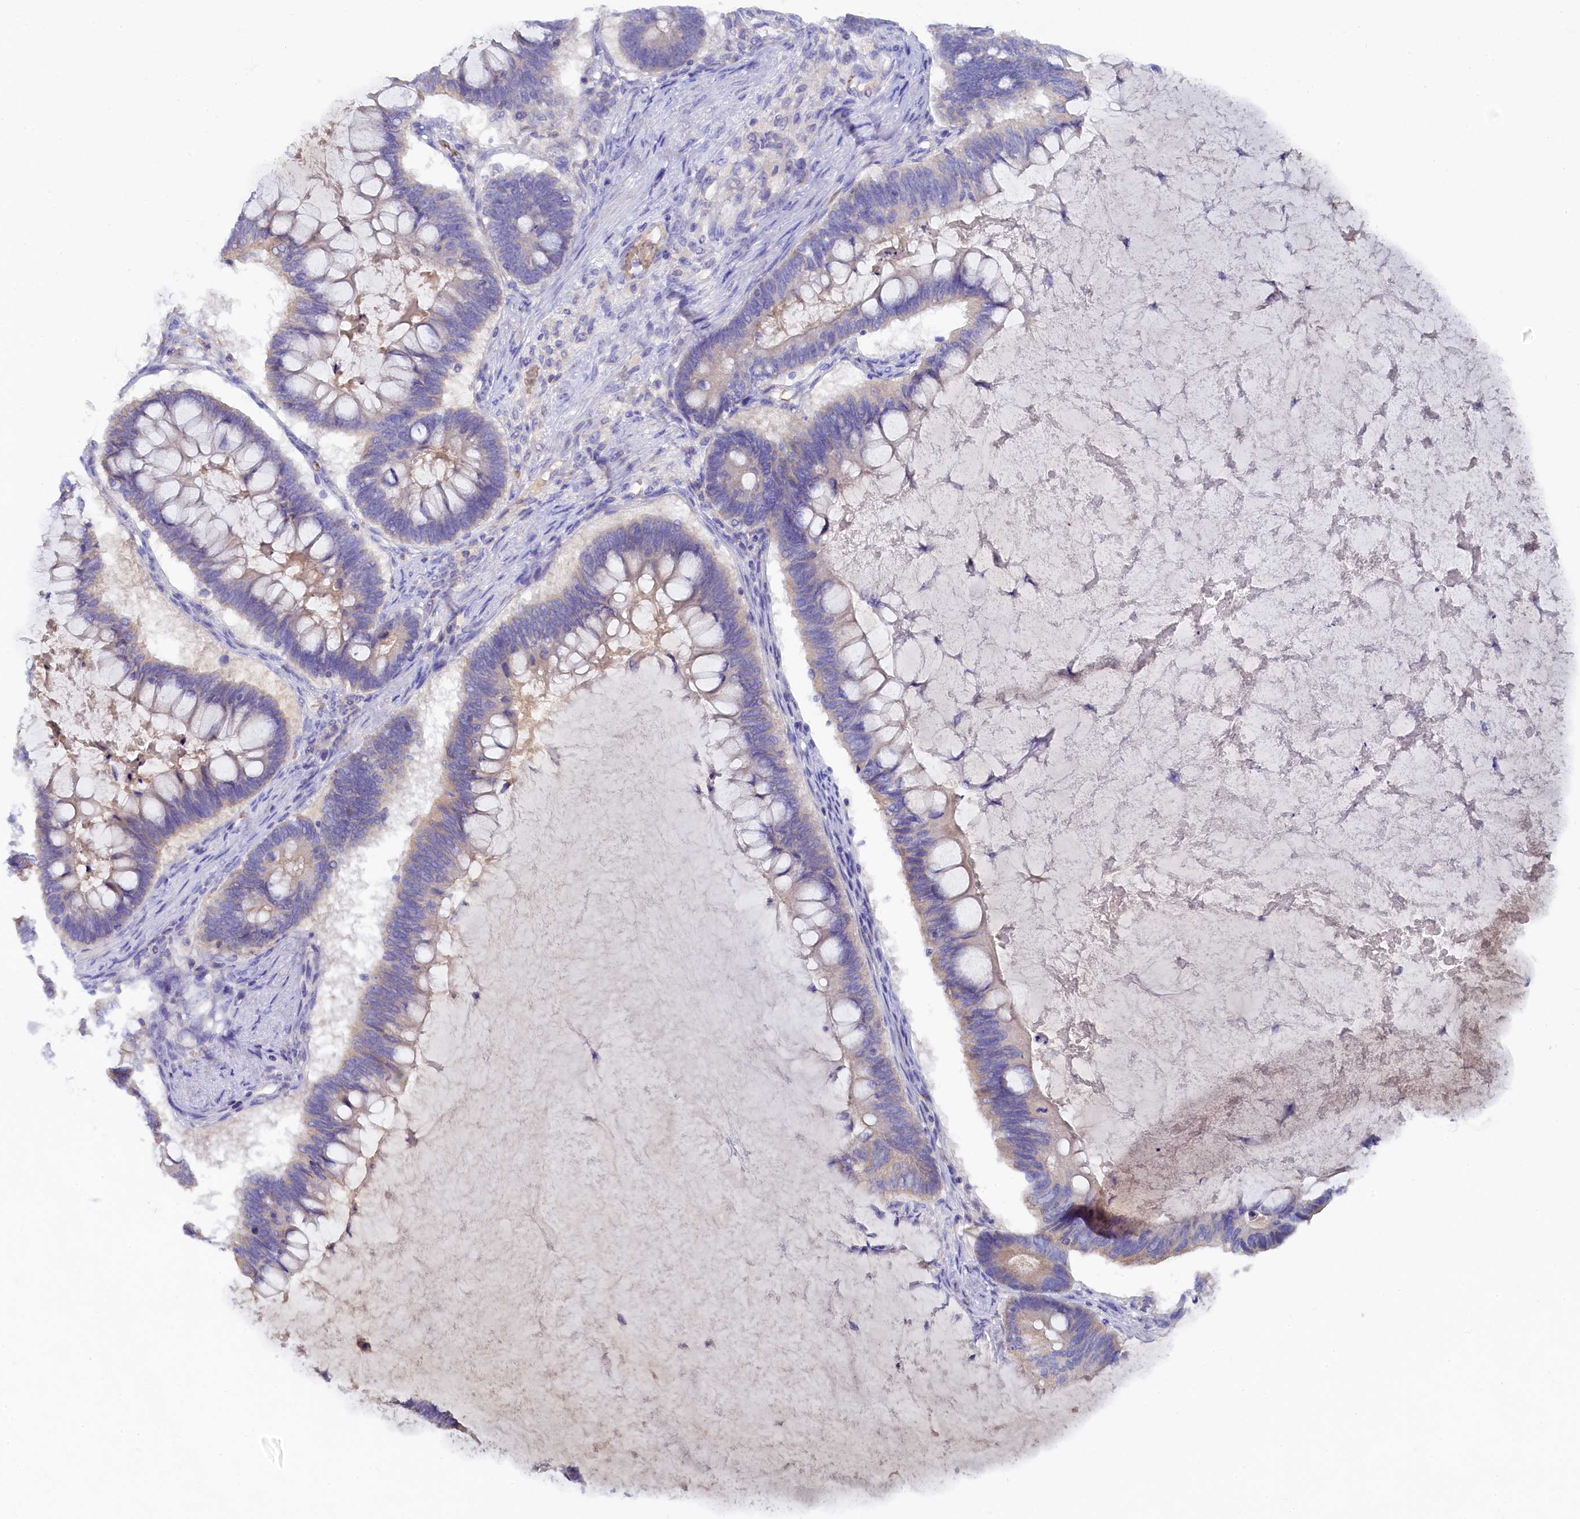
{"staining": {"intensity": "weak", "quantity": "<25%", "location": "cytoplasmic/membranous"}, "tissue": "ovarian cancer", "cell_type": "Tumor cells", "image_type": "cancer", "snomed": [{"axis": "morphology", "description": "Cystadenocarcinoma, mucinous, NOS"}, {"axis": "topography", "description": "Ovary"}], "caption": "Ovarian cancer (mucinous cystadenocarcinoma) stained for a protein using immunohistochemistry shows no positivity tumor cells.", "gene": "MYADML2", "patient": {"sex": "female", "age": 61}}